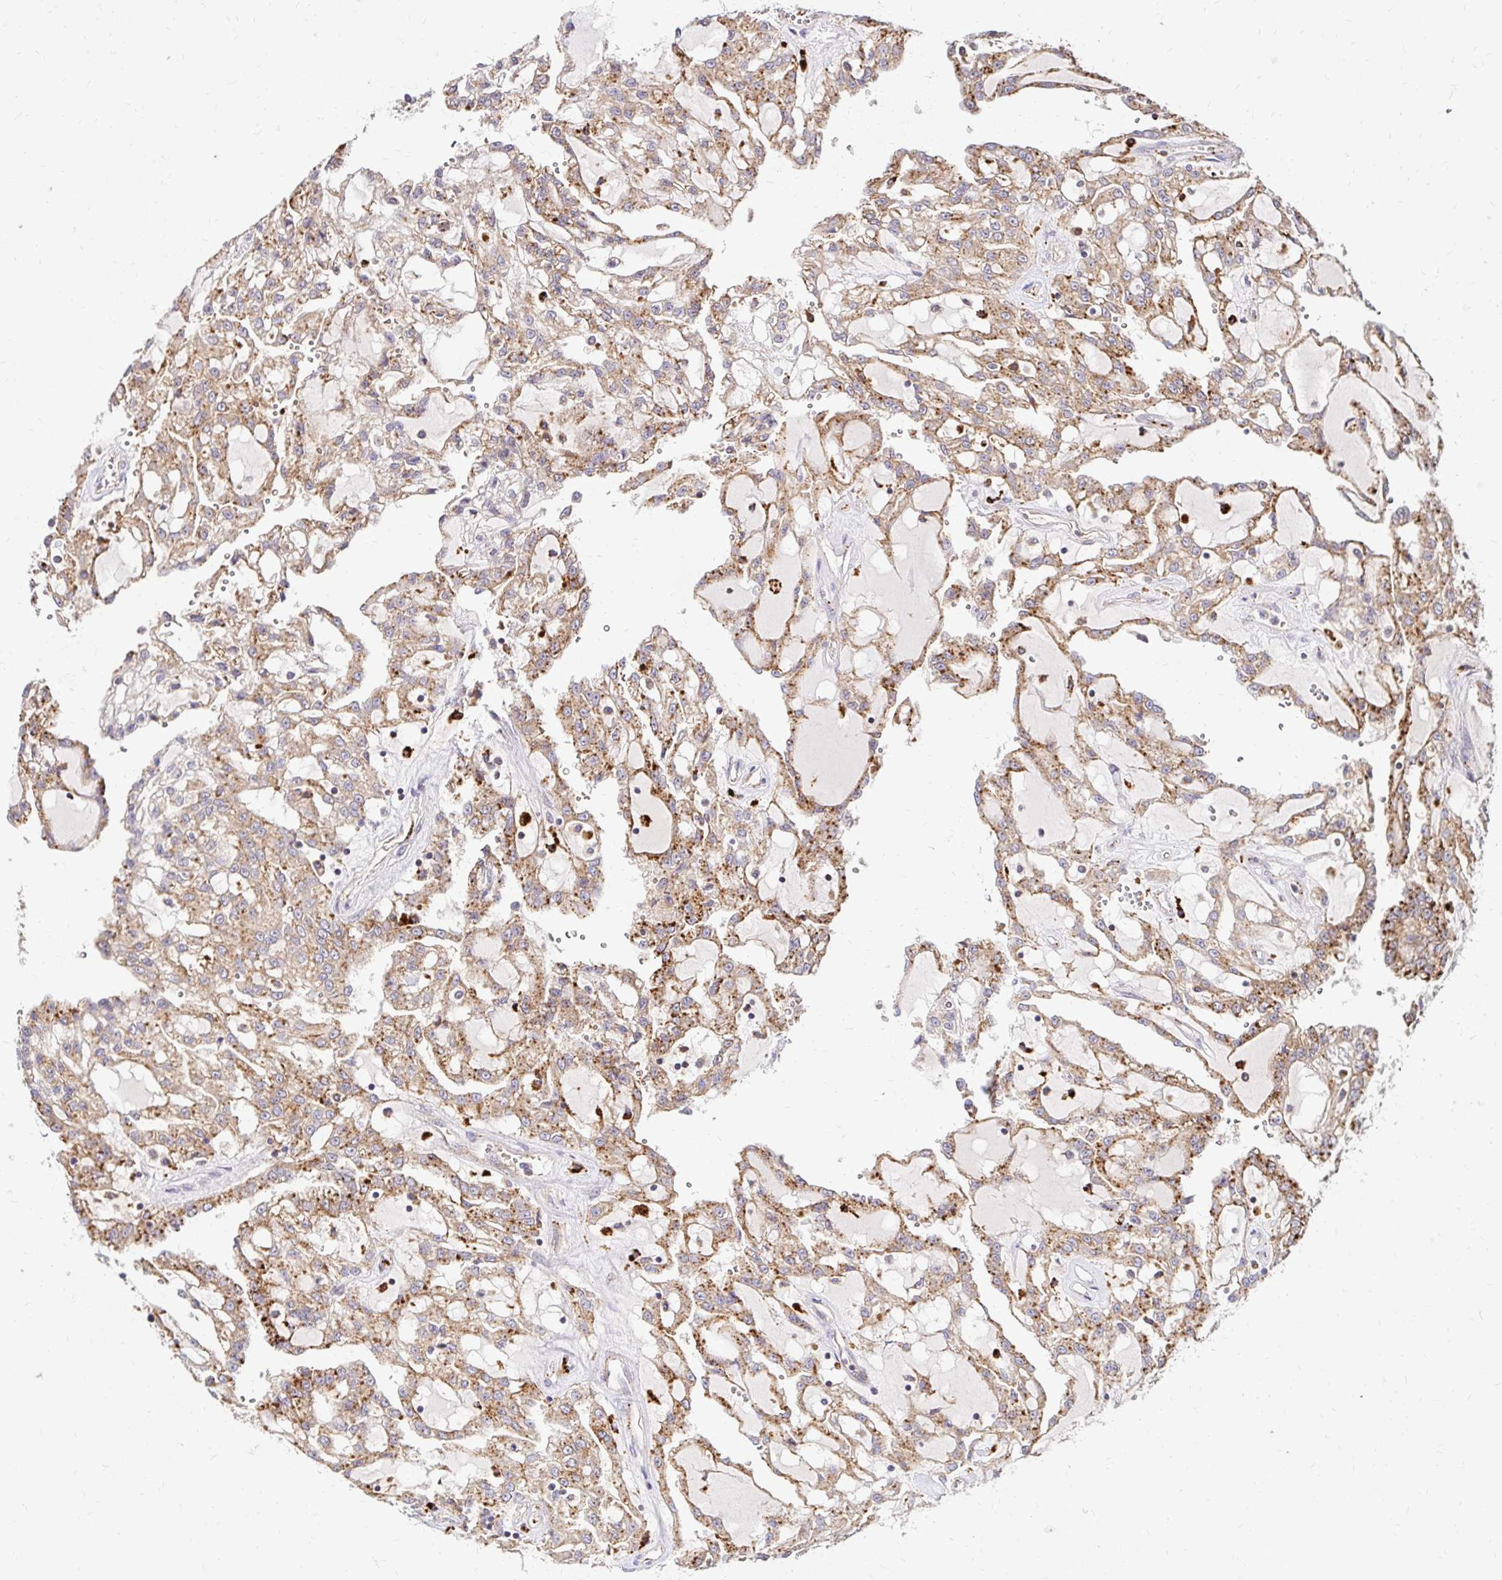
{"staining": {"intensity": "moderate", "quantity": ">75%", "location": "cytoplasmic/membranous"}, "tissue": "renal cancer", "cell_type": "Tumor cells", "image_type": "cancer", "snomed": [{"axis": "morphology", "description": "Adenocarcinoma, NOS"}, {"axis": "topography", "description": "Kidney"}], "caption": "High-power microscopy captured an immunohistochemistry histopathology image of renal cancer, revealing moderate cytoplasmic/membranous expression in about >75% of tumor cells. (brown staining indicates protein expression, while blue staining denotes nuclei).", "gene": "IDUA", "patient": {"sex": "male", "age": 63}}